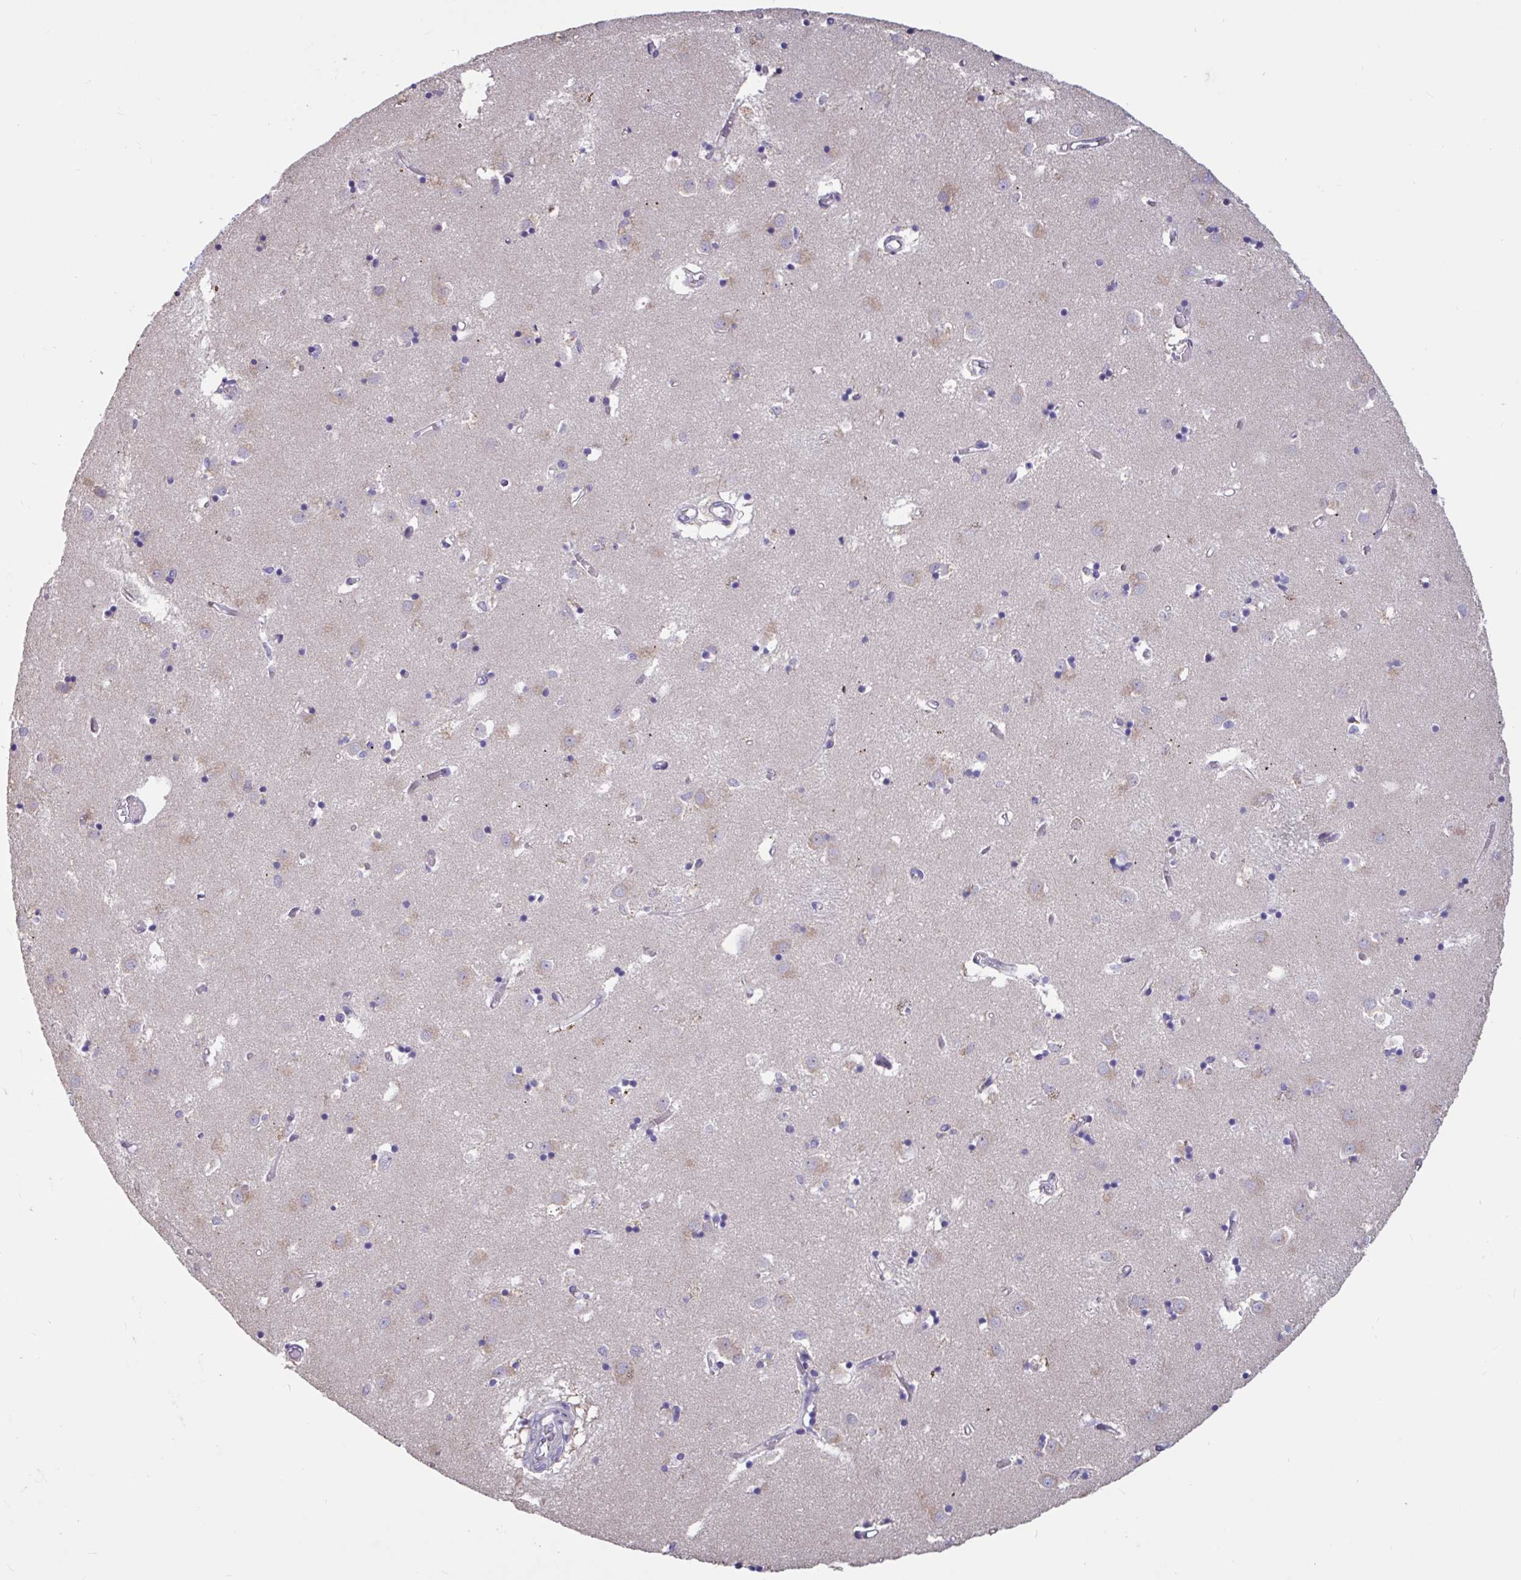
{"staining": {"intensity": "negative", "quantity": "none", "location": "none"}, "tissue": "caudate", "cell_type": "Glial cells", "image_type": "normal", "snomed": [{"axis": "morphology", "description": "Normal tissue, NOS"}, {"axis": "topography", "description": "Lateral ventricle wall"}], "caption": "Histopathology image shows no significant protein expression in glial cells of unremarkable caudate. (Stains: DAB (3,3'-diaminobenzidine) IHC with hematoxylin counter stain, Microscopy: brightfield microscopy at high magnification).", "gene": "DDX39A", "patient": {"sex": "male", "age": 70}}